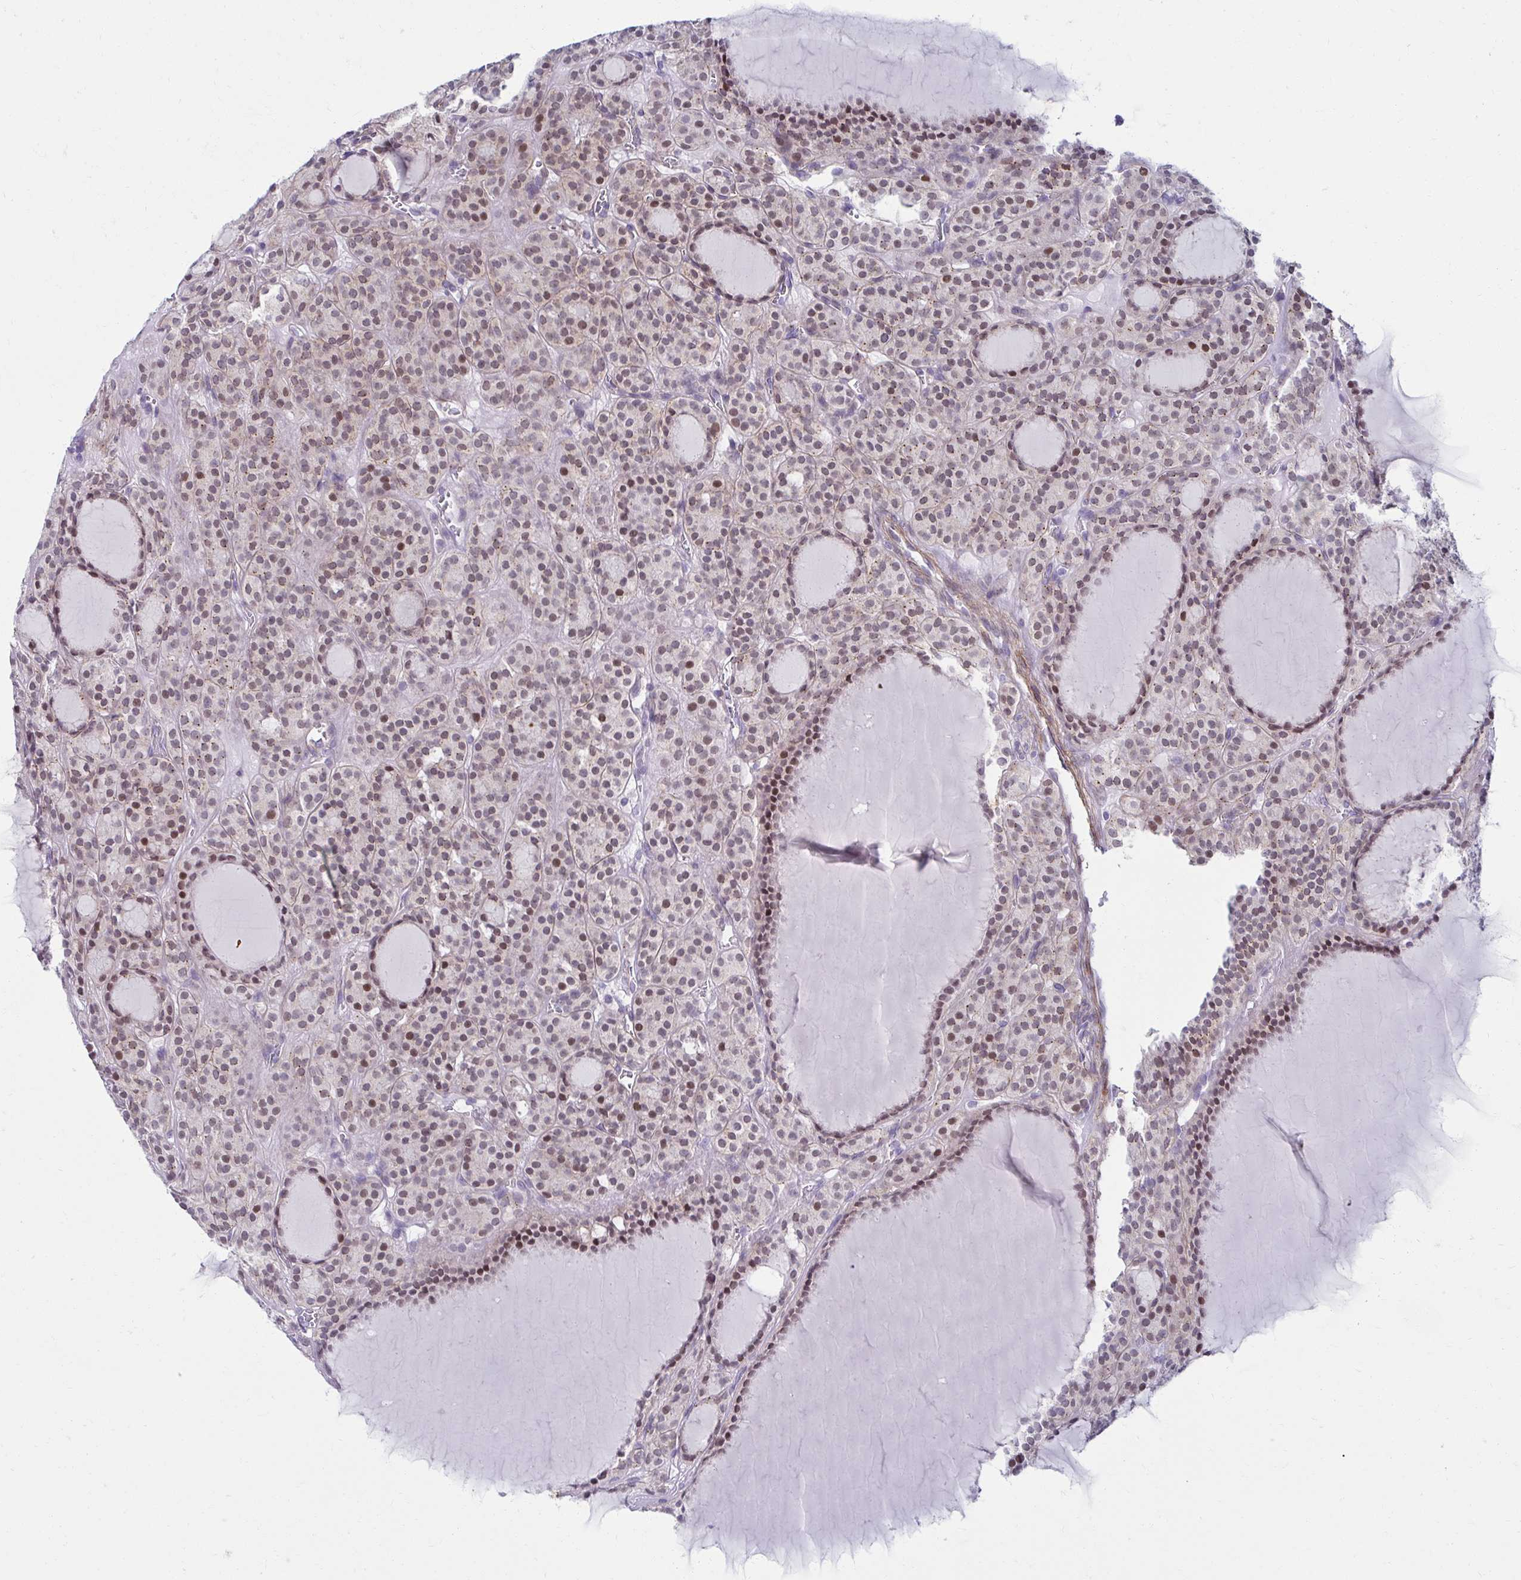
{"staining": {"intensity": "moderate", "quantity": "25%-75%", "location": "nuclear"}, "tissue": "thyroid cancer", "cell_type": "Tumor cells", "image_type": "cancer", "snomed": [{"axis": "morphology", "description": "Follicular adenoma carcinoma, NOS"}, {"axis": "topography", "description": "Thyroid gland"}], "caption": "An immunohistochemistry (IHC) image of neoplastic tissue is shown. Protein staining in brown highlights moderate nuclear positivity in follicular adenoma carcinoma (thyroid) within tumor cells.", "gene": "ANKRD62", "patient": {"sex": "female", "age": 63}}